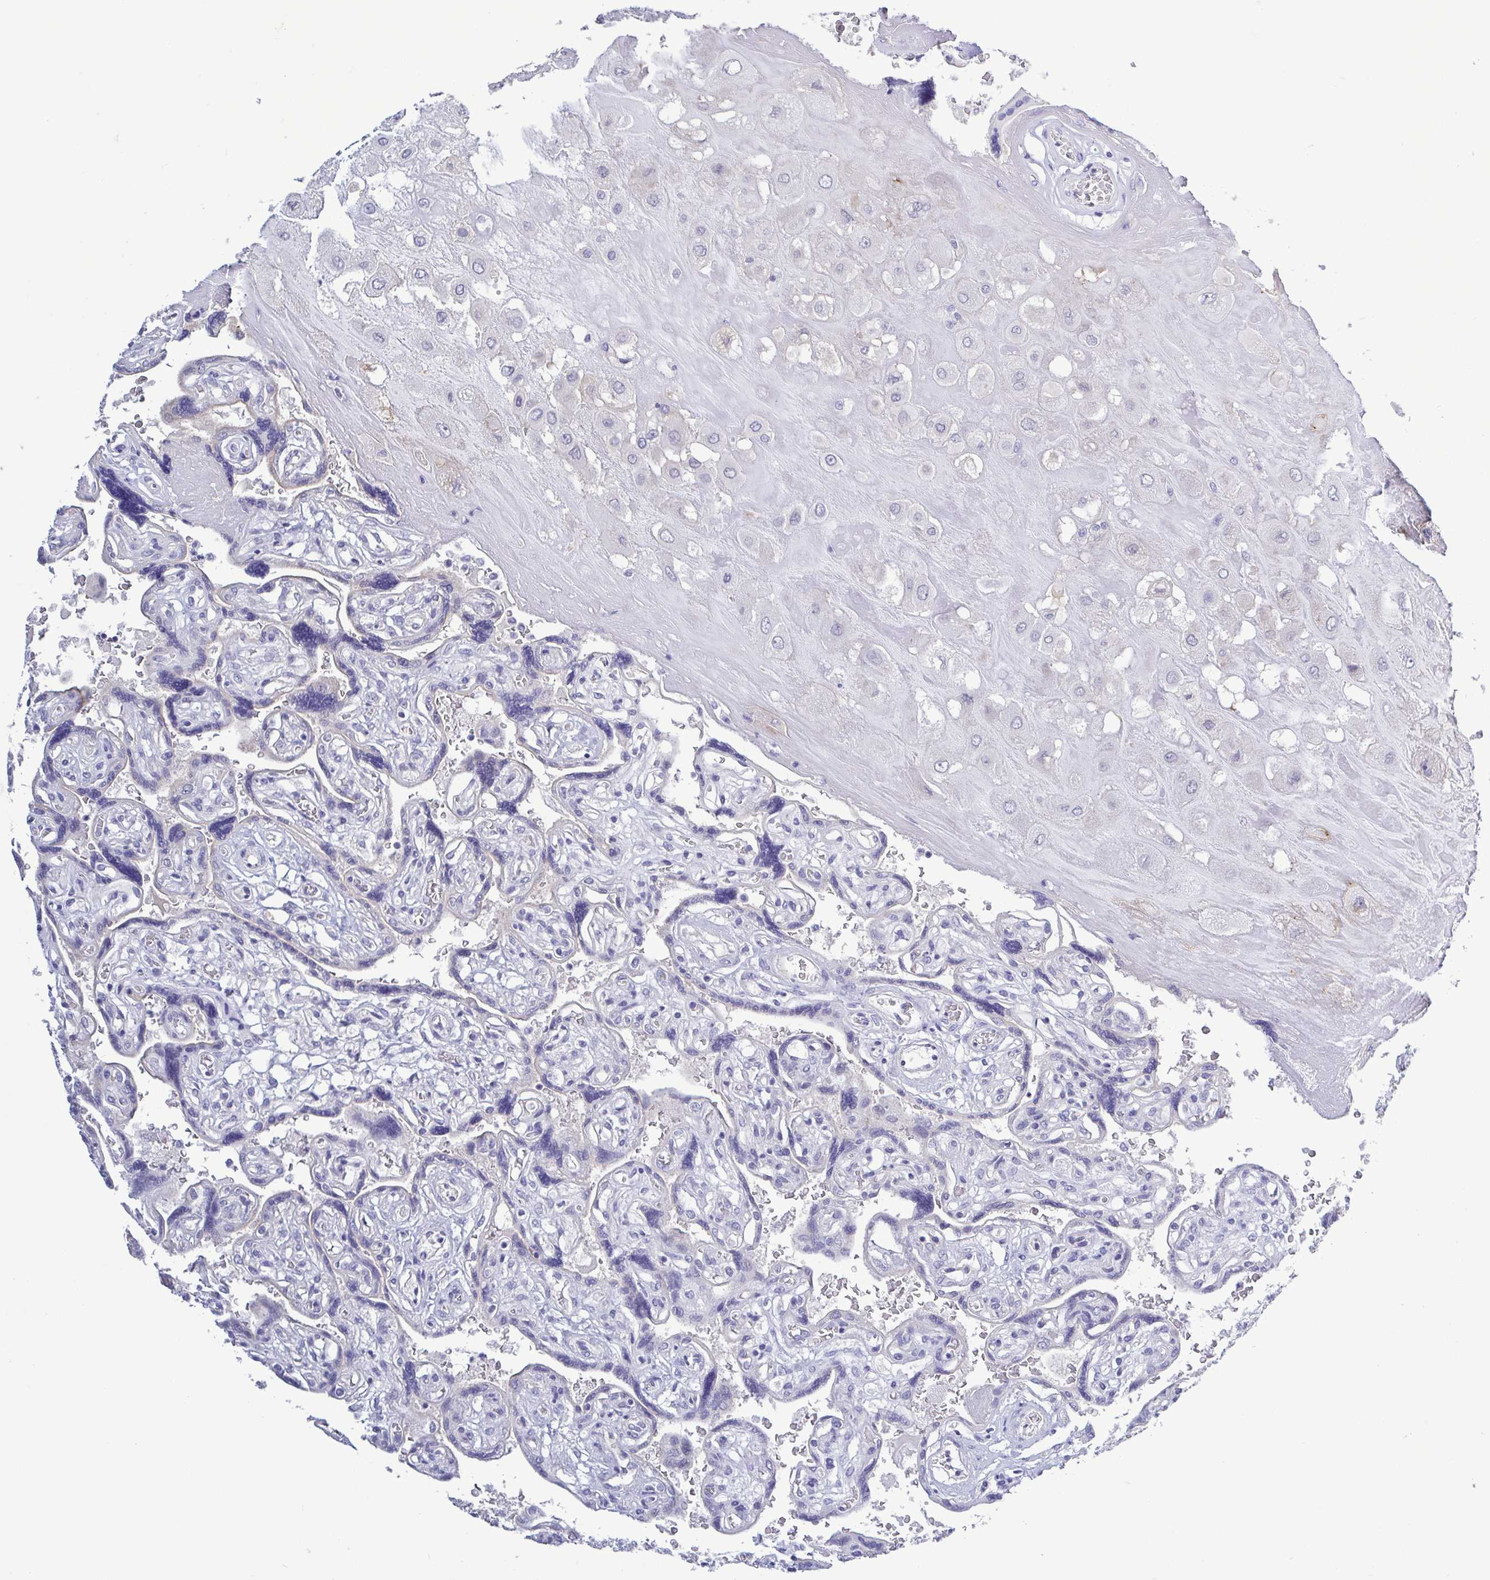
{"staining": {"intensity": "negative", "quantity": "none", "location": "none"}, "tissue": "placenta", "cell_type": "Decidual cells", "image_type": "normal", "snomed": [{"axis": "morphology", "description": "Normal tissue, NOS"}, {"axis": "topography", "description": "Placenta"}], "caption": "Immunohistochemical staining of normal placenta displays no significant staining in decidual cells. (DAB (3,3'-diaminobenzidine) immunohistochemistry (IHC) with hematoxylin counter stain).", "gene": "TEX12", "patient": {"sex": "female", "age": 32}}